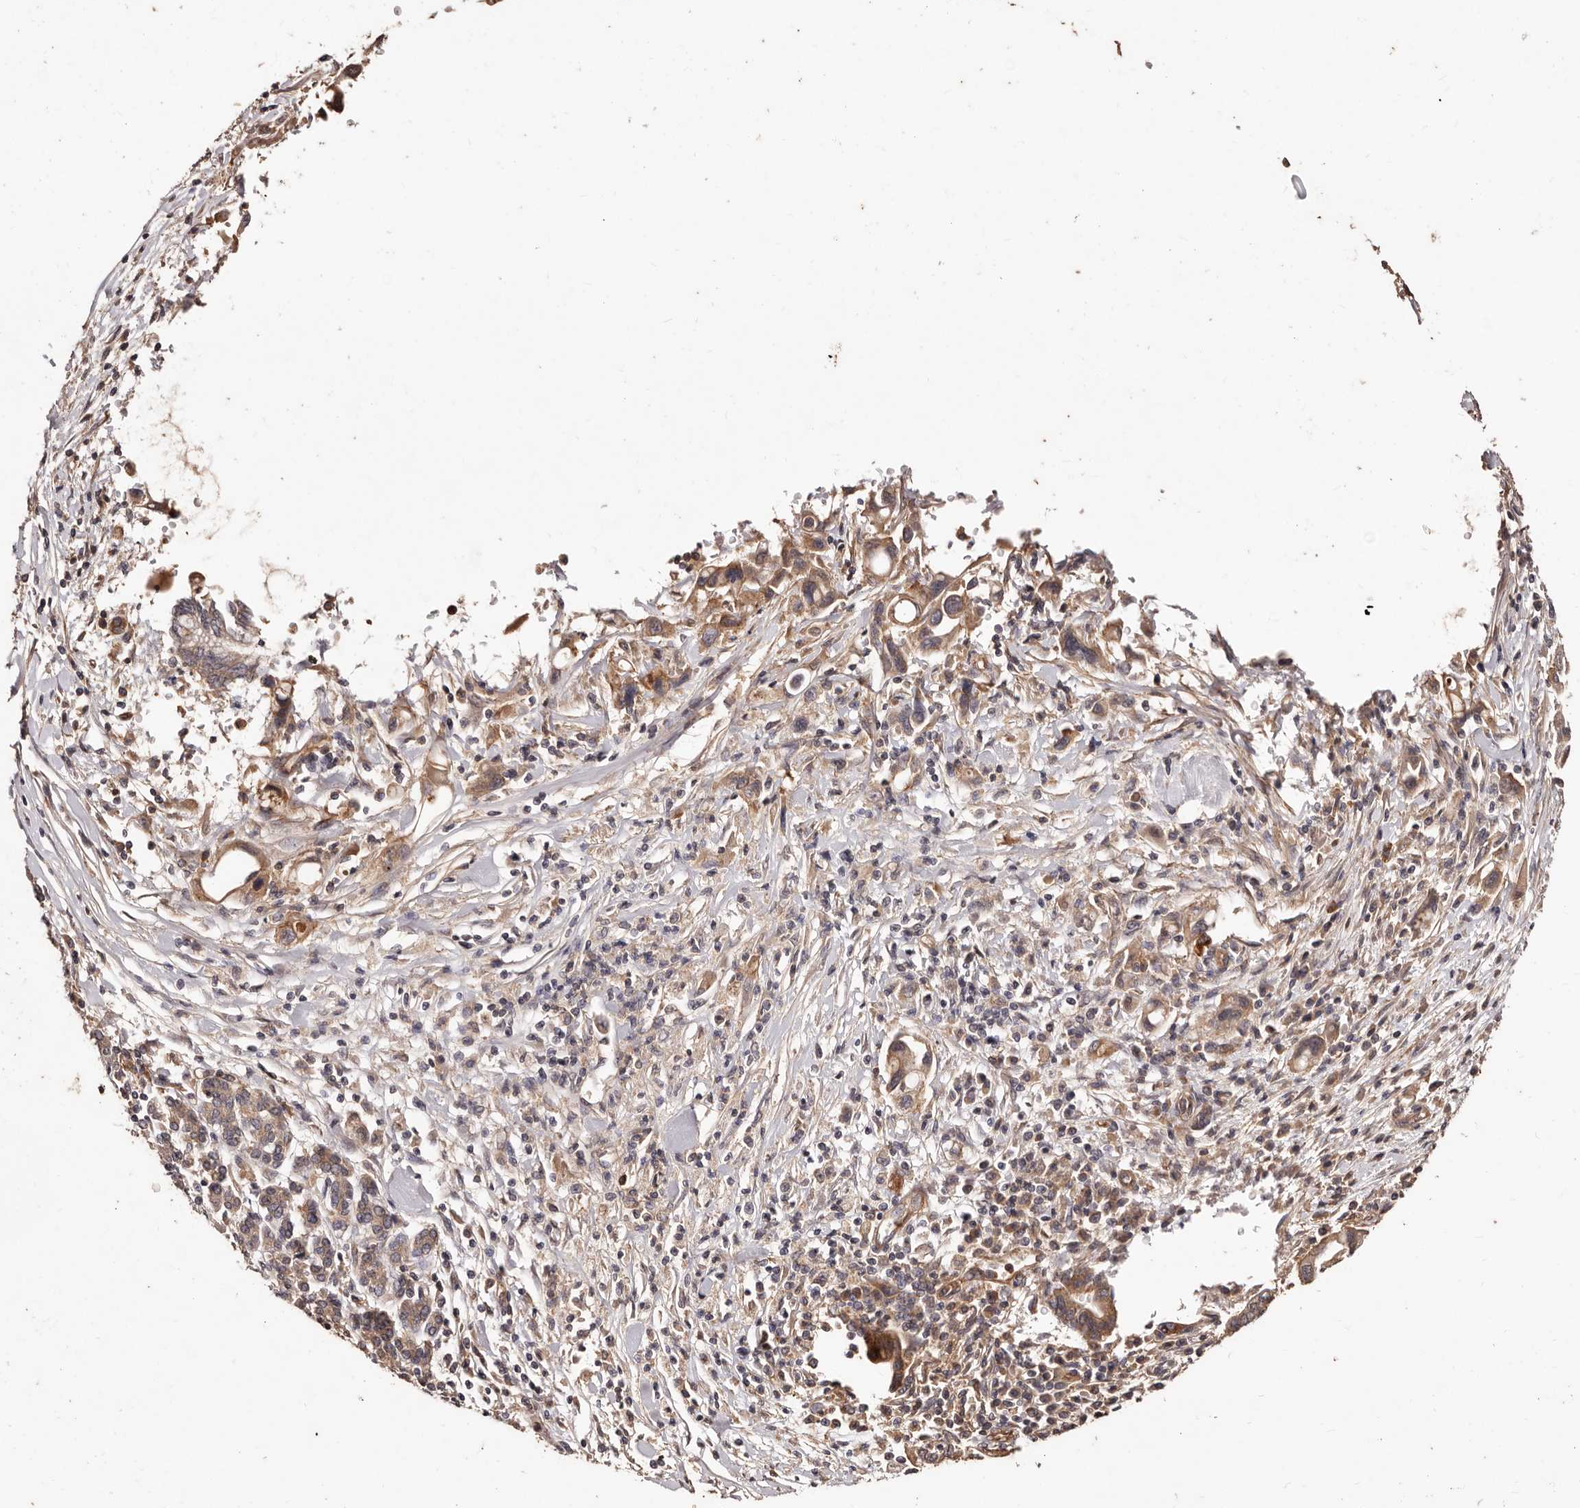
{"staining": {"intensity": "moderate", "quantity": ">75%", "location": "cytoplasmic/membranous"}, "tissue": "pancreatic cancer", "cell_type": "Tumor cells", "image_type": "cancer", "snomed": [{"axis": "morphology", "description": "Adenocarcinoma, NOS"}, {"axis": "topography", "description": "Pancreas"}], "caption": "Tumor cells exhibit moderate cytoplasmic/membranous expression in about >75% of cells in pancreatic cancer (adenocarcinoma).", "gene": "CCL14", "patient": {"sex": "female", "age": 57}}